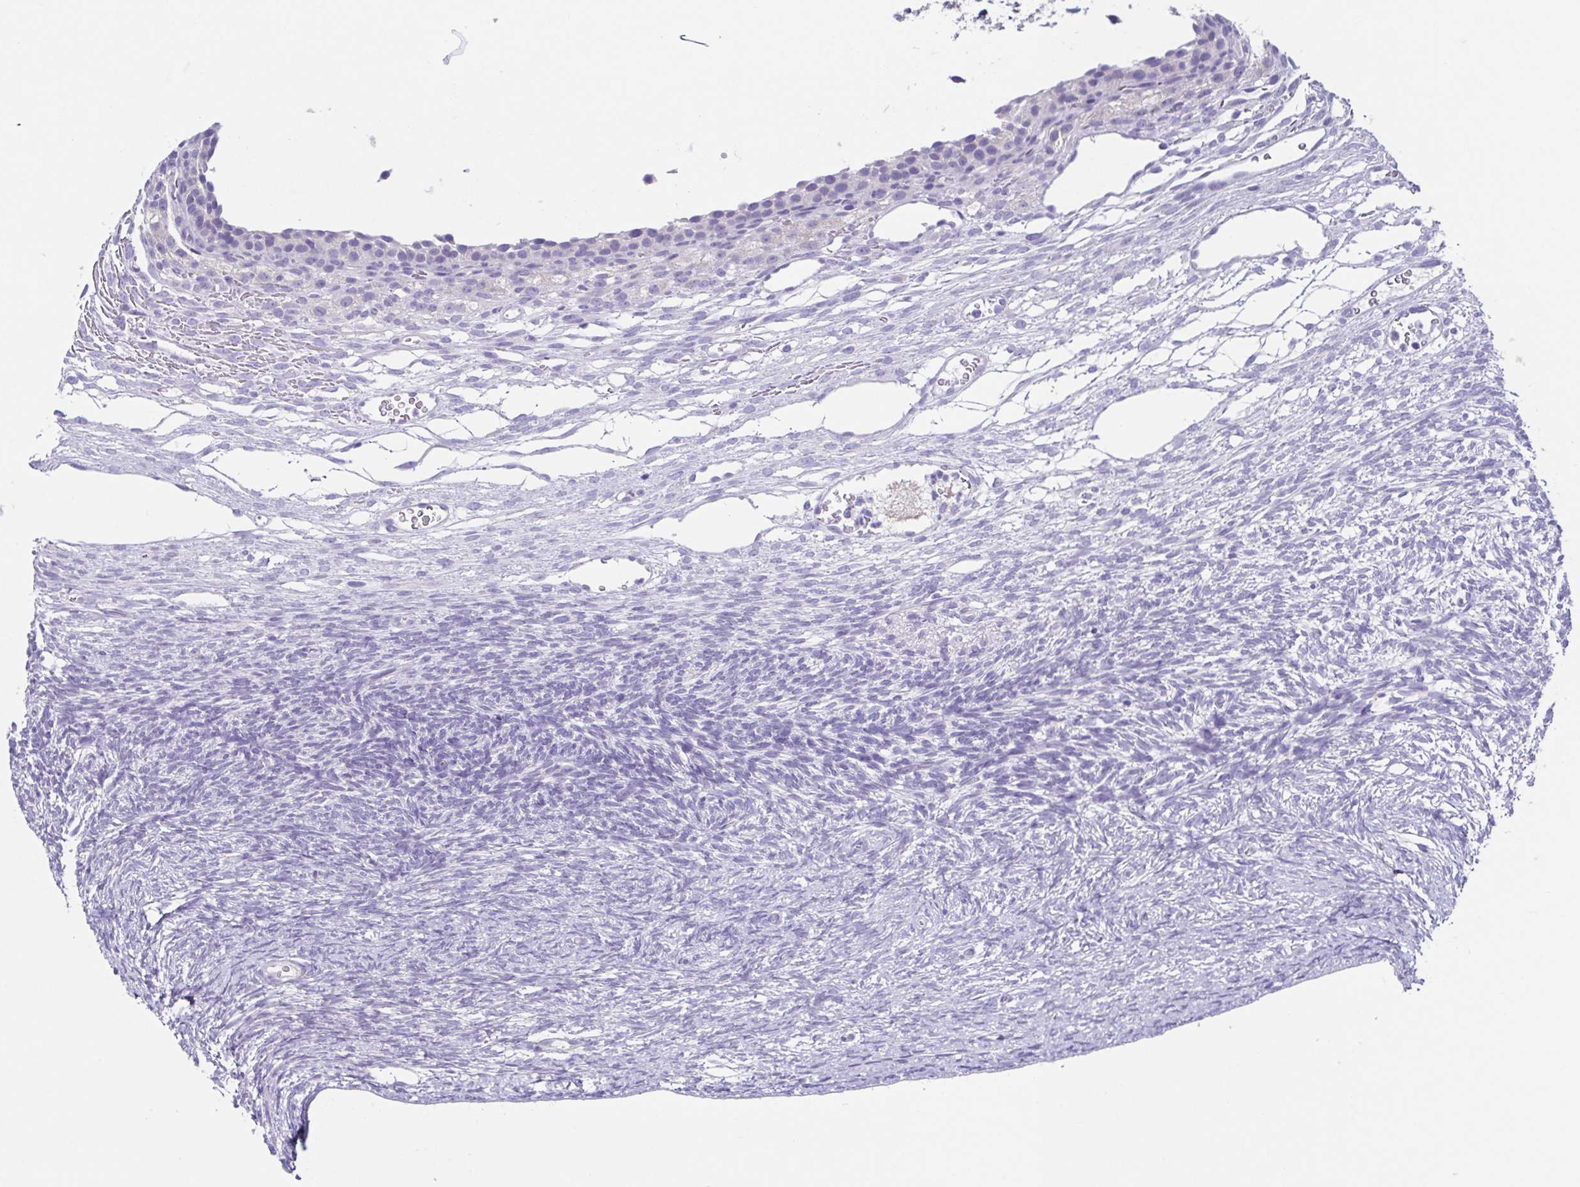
{"staining": {"intensity": "negative", "quantity": "none", "location": "none"}, "tissue": "ovary", "cell_type": "Follicle cells", "image_type": "normal", "snomed": [{"axis": "morphology", "description": "Normal tissue, NOS"}, {"axis": "topography", "description": "Ovary"}], "caption": "This is a image of immunohistochemistry staining of benign ovary, which shows no staining in follicle cells.", "gene": "RDH11", "patient": {"sex": "female", "age": 34}}